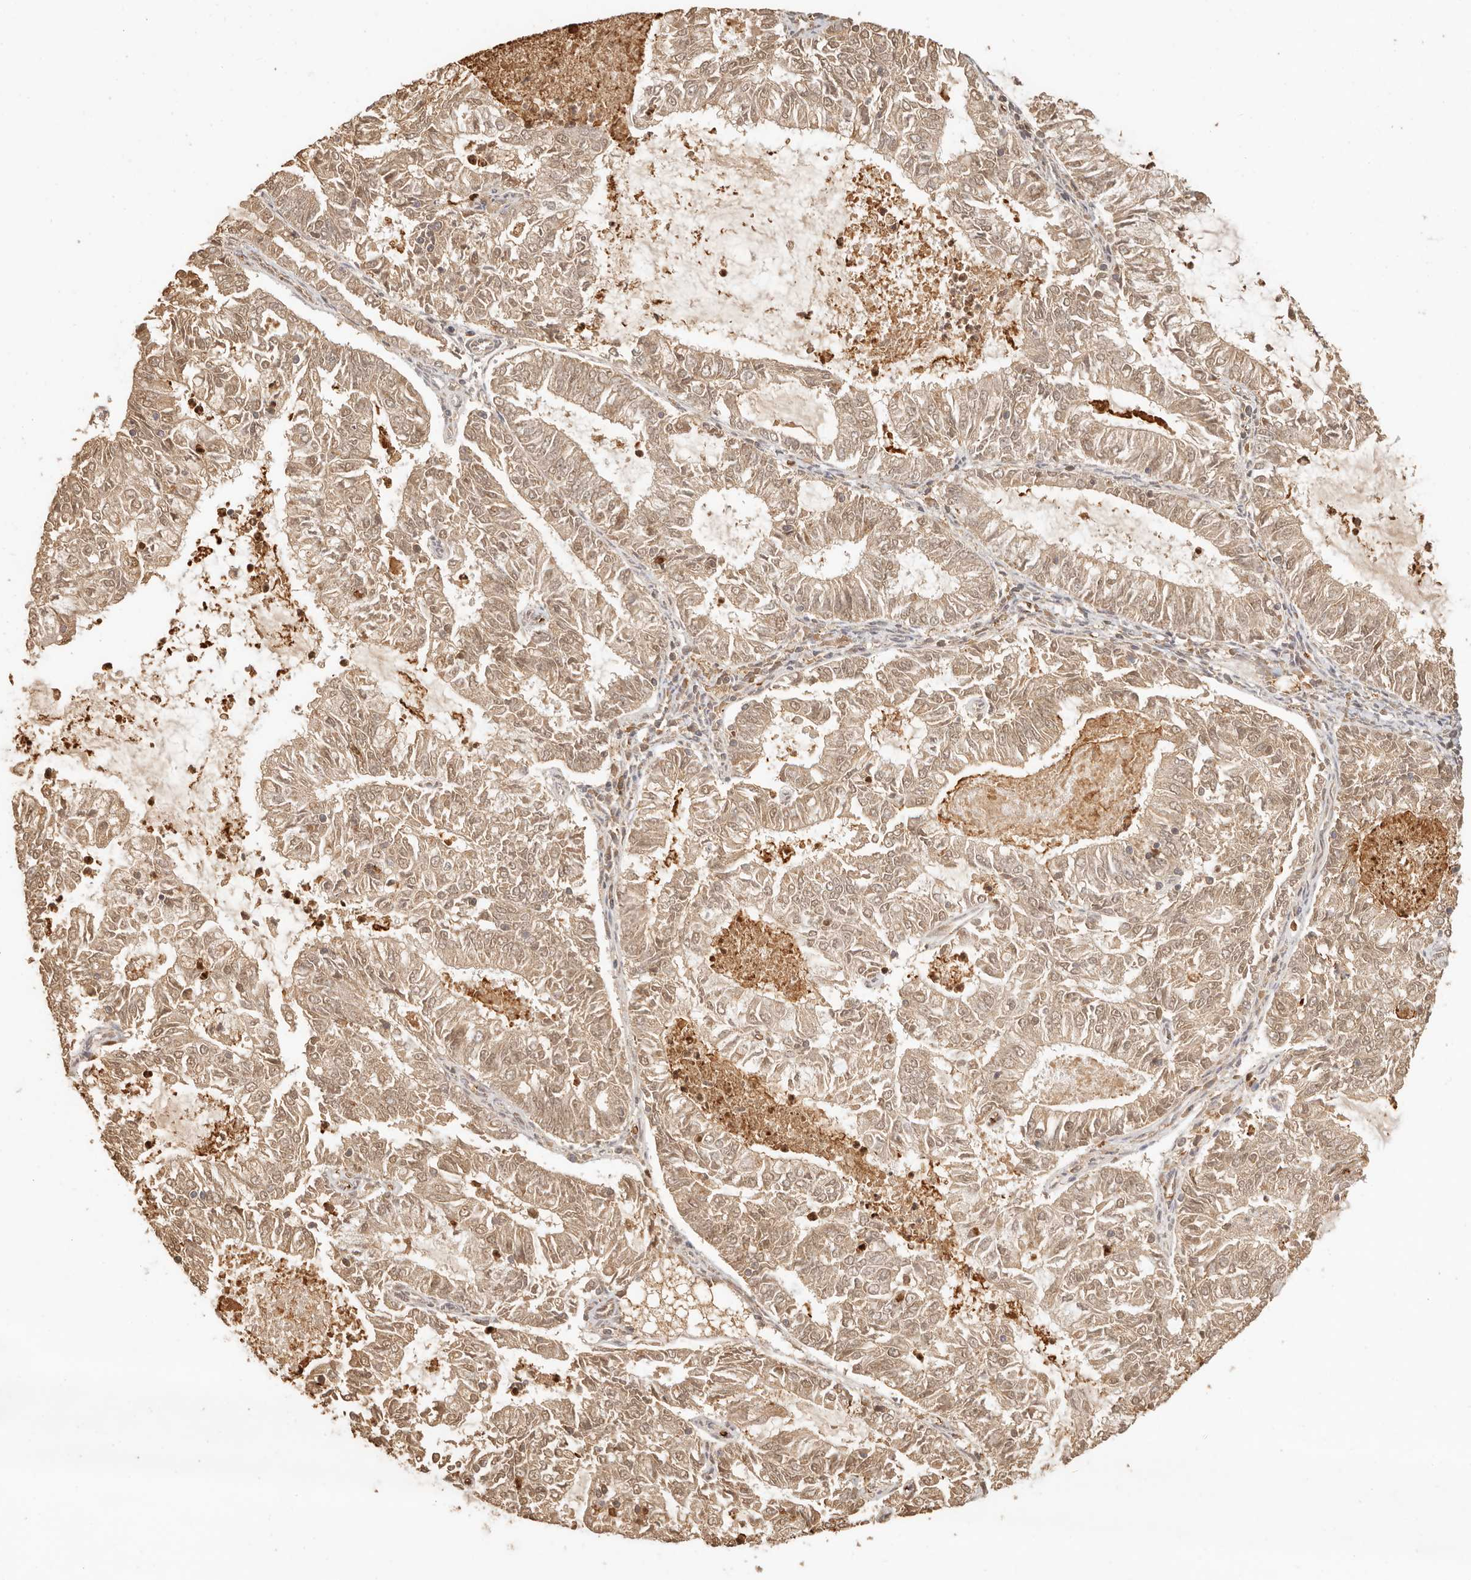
{"staining": {"intensity": "moderate", "quantity": ">75%", "location": "cytoplasmic/membranous"}, "tissue": "endometrial cancer", "cell_type": "Tumor cells", "image_type": "cancer", "snomed": [{"axis": "morphology", "description": "Adenocarcinoma, NOS"}, {"axis": "topography", "description": "Endometrium"}], "caption": "Moderate cytoplasmic/membranous protein positivity is appreciated in about >75% of tumor cells in endometrial cancer (adenocarcinoma).", "gene": "INTS11", "patient": {"sex": "female", "age": 57}}